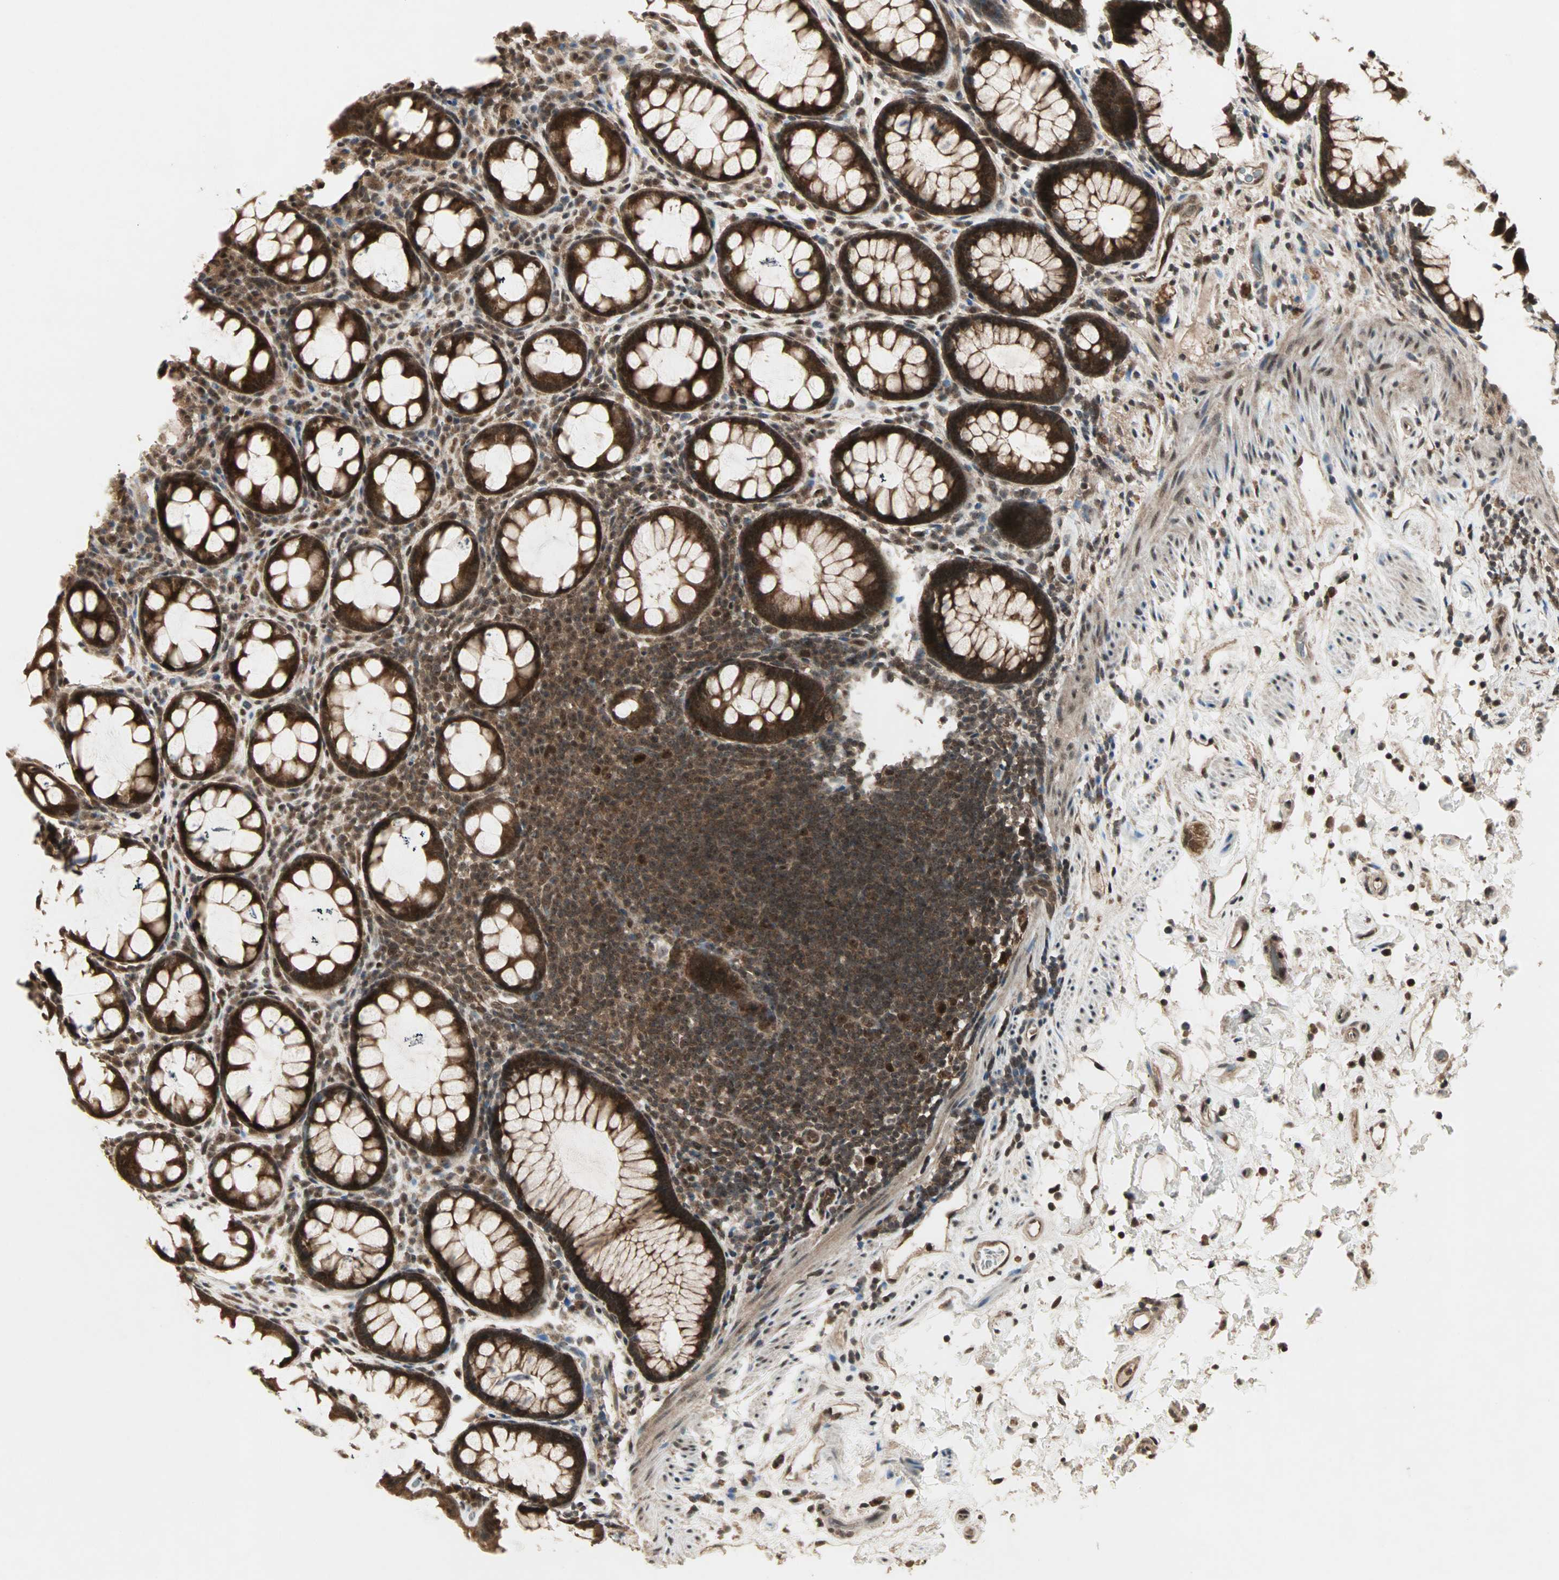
{"staining": {"intensity": "strong", "quantity": ">75%", "location": "cytoplasmic/membranous,nuclear"}, "tissue": "rectum", "cell_type": "Glandular cells", "image_type": "normal", "snomed": [{"axis": "morphology", "description": "Normal tissue, NOS"}, {"axis": "topography", "description": "Rectum"}], "caption": "The micrograph exhibits a brown stain indicating the presence of a protein in the cytoplasmic/membranous,nuclear of glandular cells in rectum. (Brightfield microscopy of DAB IHC at high magnification).", "gene": "CSNK2B", "patient": {"sex": "male", "age": 92}}